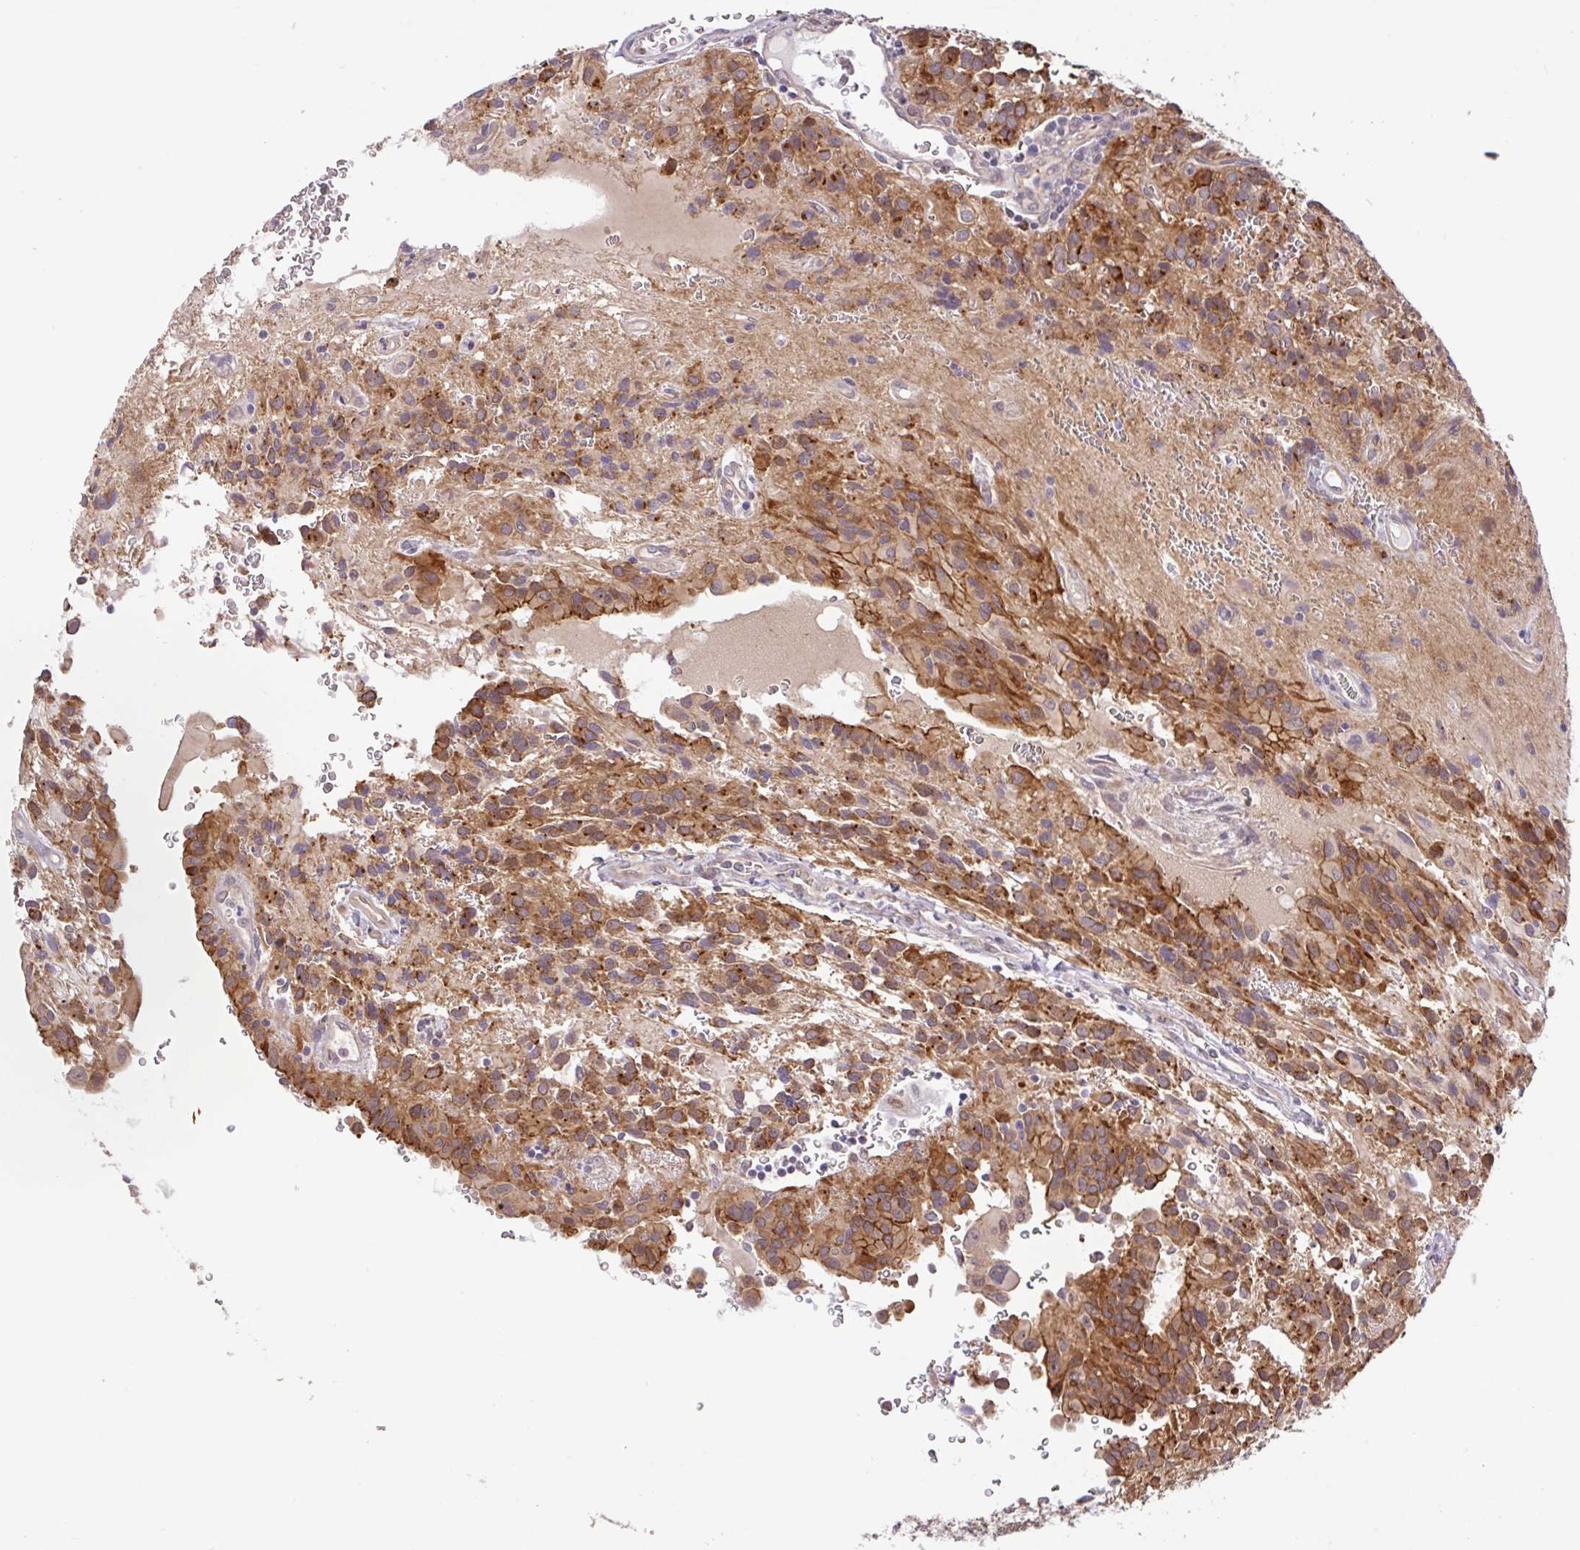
{"staining": {"intensity": "moderate", "quantity": ">75%", "location": "cytoplasmic/membranous"}, "tissue": "glioma", "cell_type": "Tumor cells", "image_type": "cancer", "snomed": [{"axis": "morphology", "description": "Glioma, malignant, Low grade"}, {"axis": "topography", "description": "Brain"}], "caption": "IHC (DAB (3,3'-diaminobenzidine)) staining of human glioma displays moderate cytoplasmic/membranous protein positivity in about >75% of tumor cells.", "gene": "DLEU7", "patient": {"sex": "male", "age": 56}}